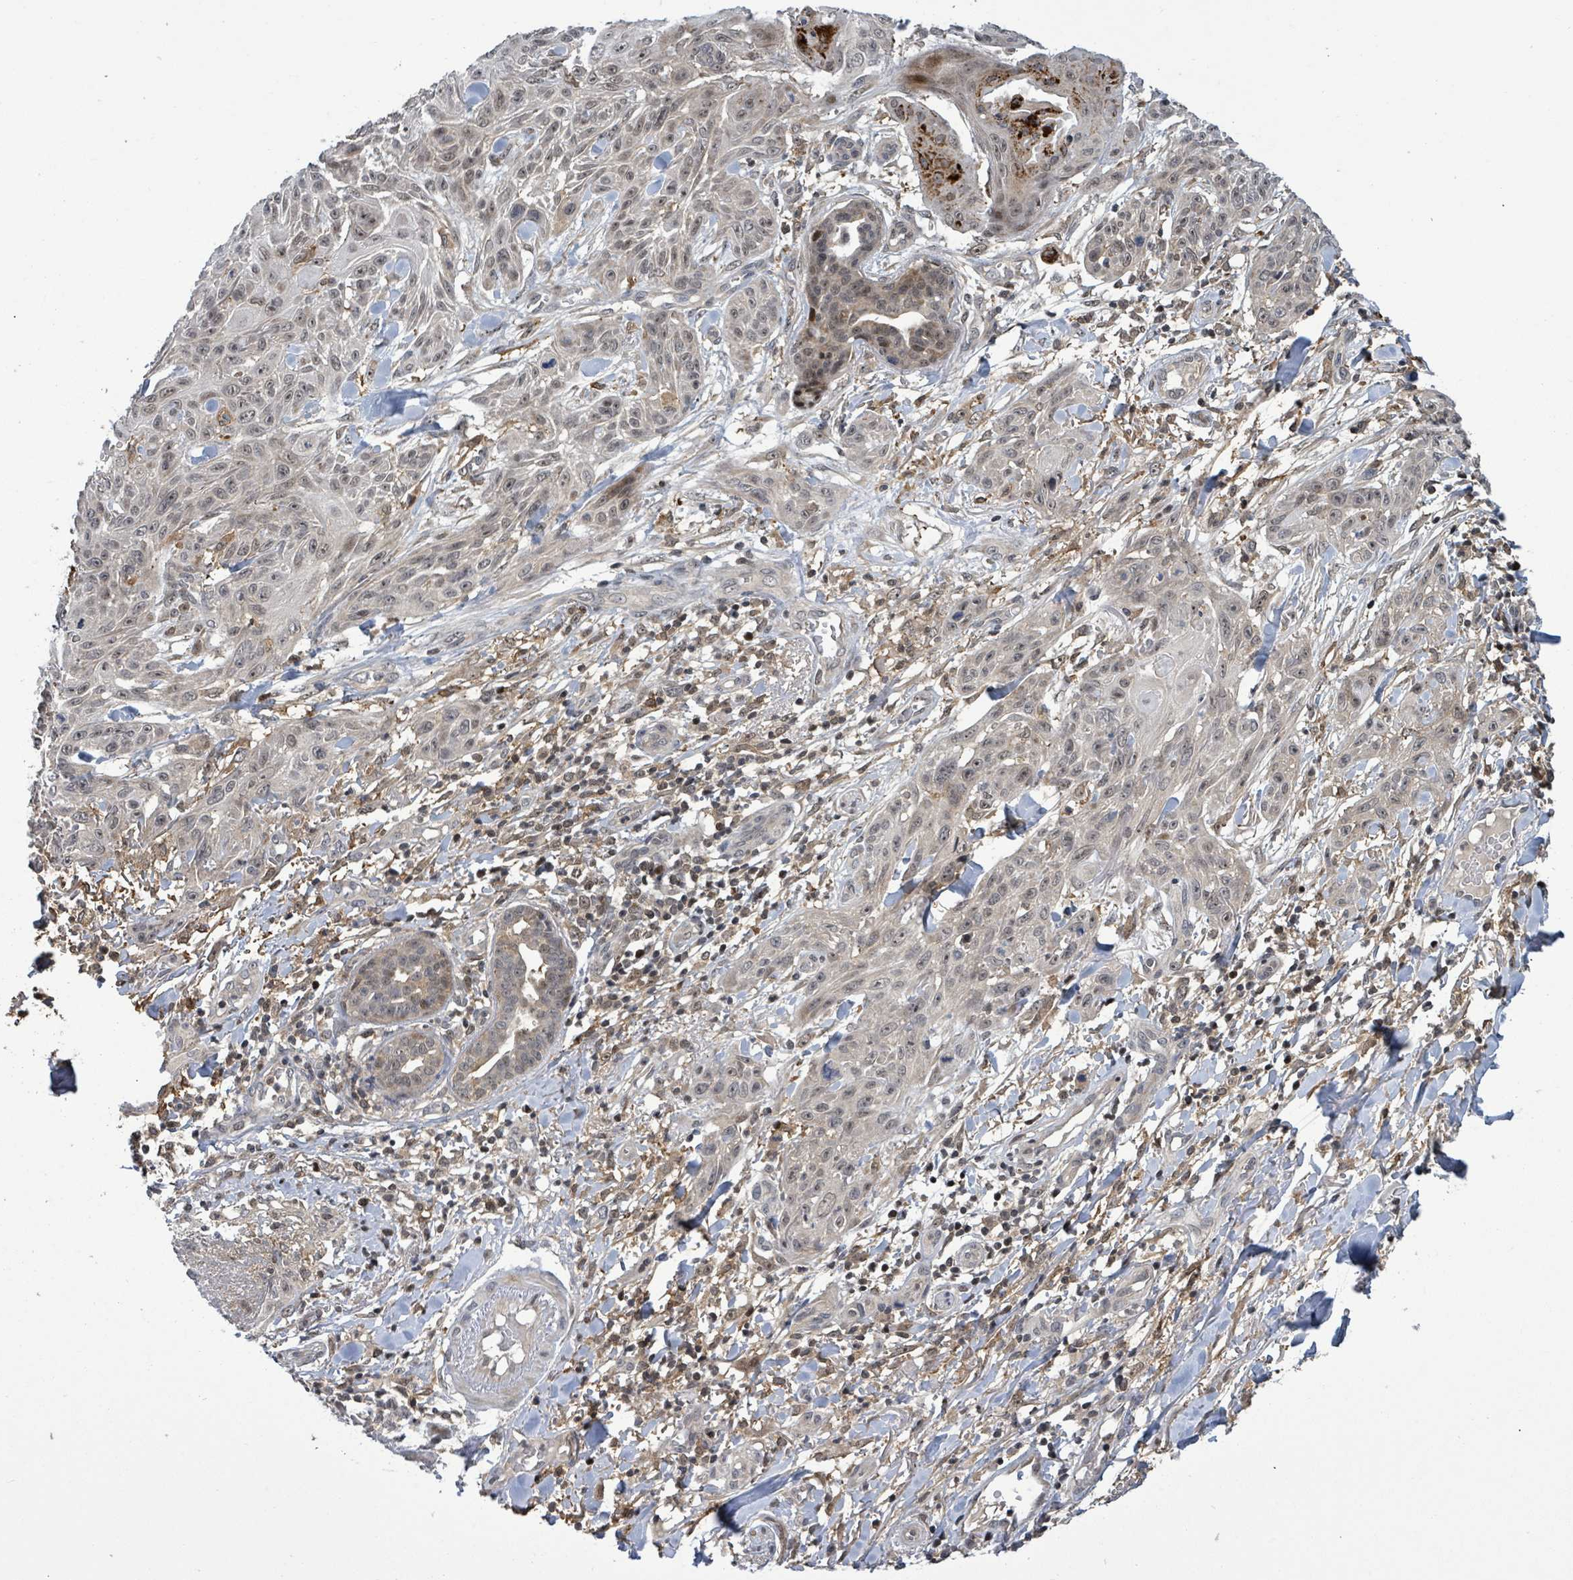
{"staining": {"intensity": "weak", "quantity": "25%-75%", "location": "nuclear"}, "tissue": "skin cancer", "cell_type": "Tumor cells", "image_type": "cancer", "snomed": [{"axis": "morphology", "description": "Squamous cell carcinoma, NOS"}, {"axis": "topography", "description": "Skin"}], "caption": "This photomicrograph displays IHC staining of human skin cancer, with low weak nuclear positivity in about 25%-75% of tumor cells.", "gene": "FBXO6", "patient": {"sex": "male", "age": 86}}